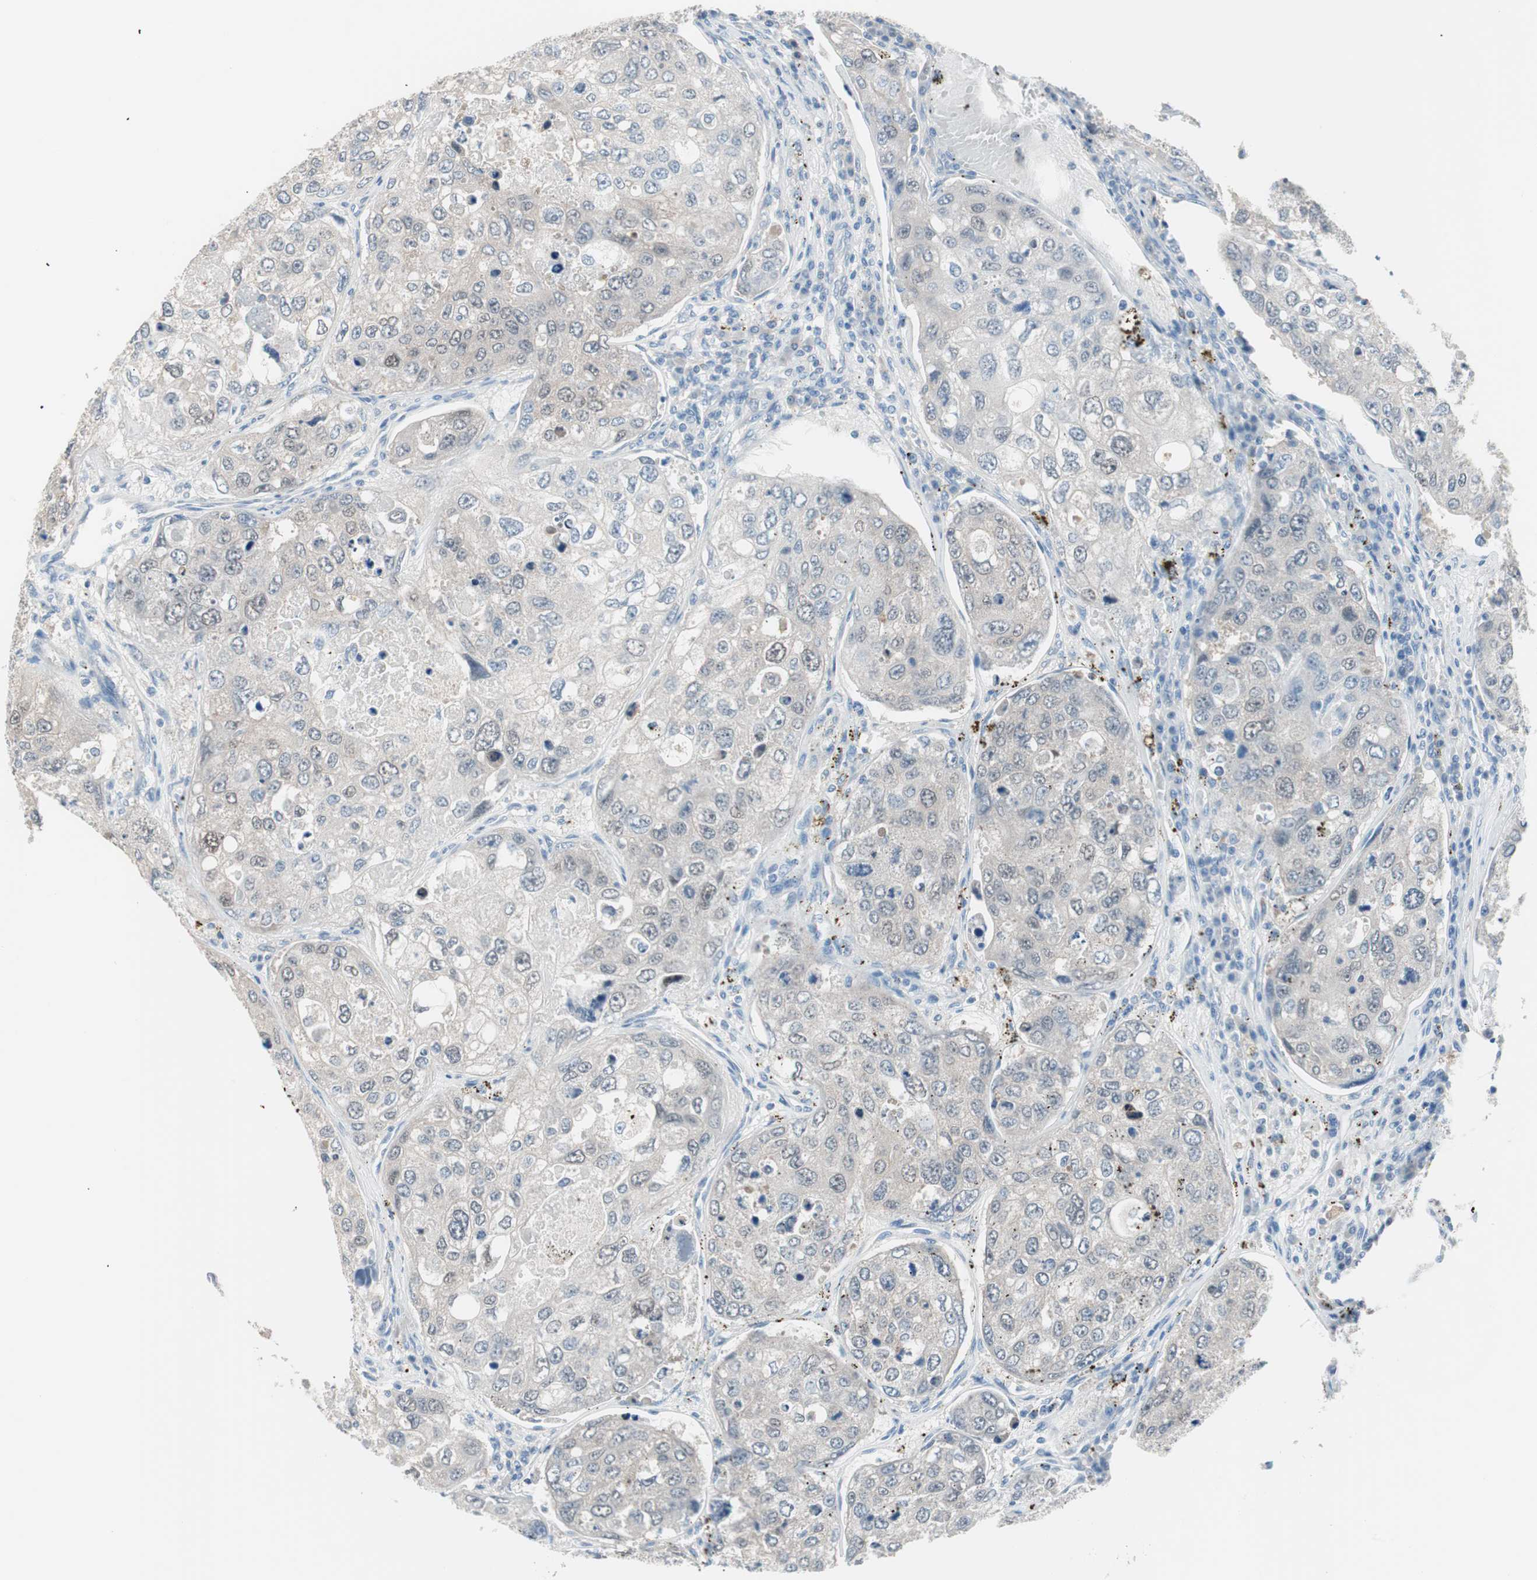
{"staining": {"intensity": "negative", "quantity": "none", "location": "none"}, "tissue": "urothelial cancer", "cell_type": "Tumor cells", "image_type": "cancer", "snomed": [{"axis": "morphology", "description": "Urothelial carcinoma, High grade"}, {"axis": "topography", "description": "Lymph node"}, {"axis": "topography", "description": "Urinary bladder"}], "caption": "Micrograph shows no significant protein expression in tumor cells of high-grade urothelial carcinoma.", "gene": "VIL1", "patient": {"sex": "male", "age": 51}}